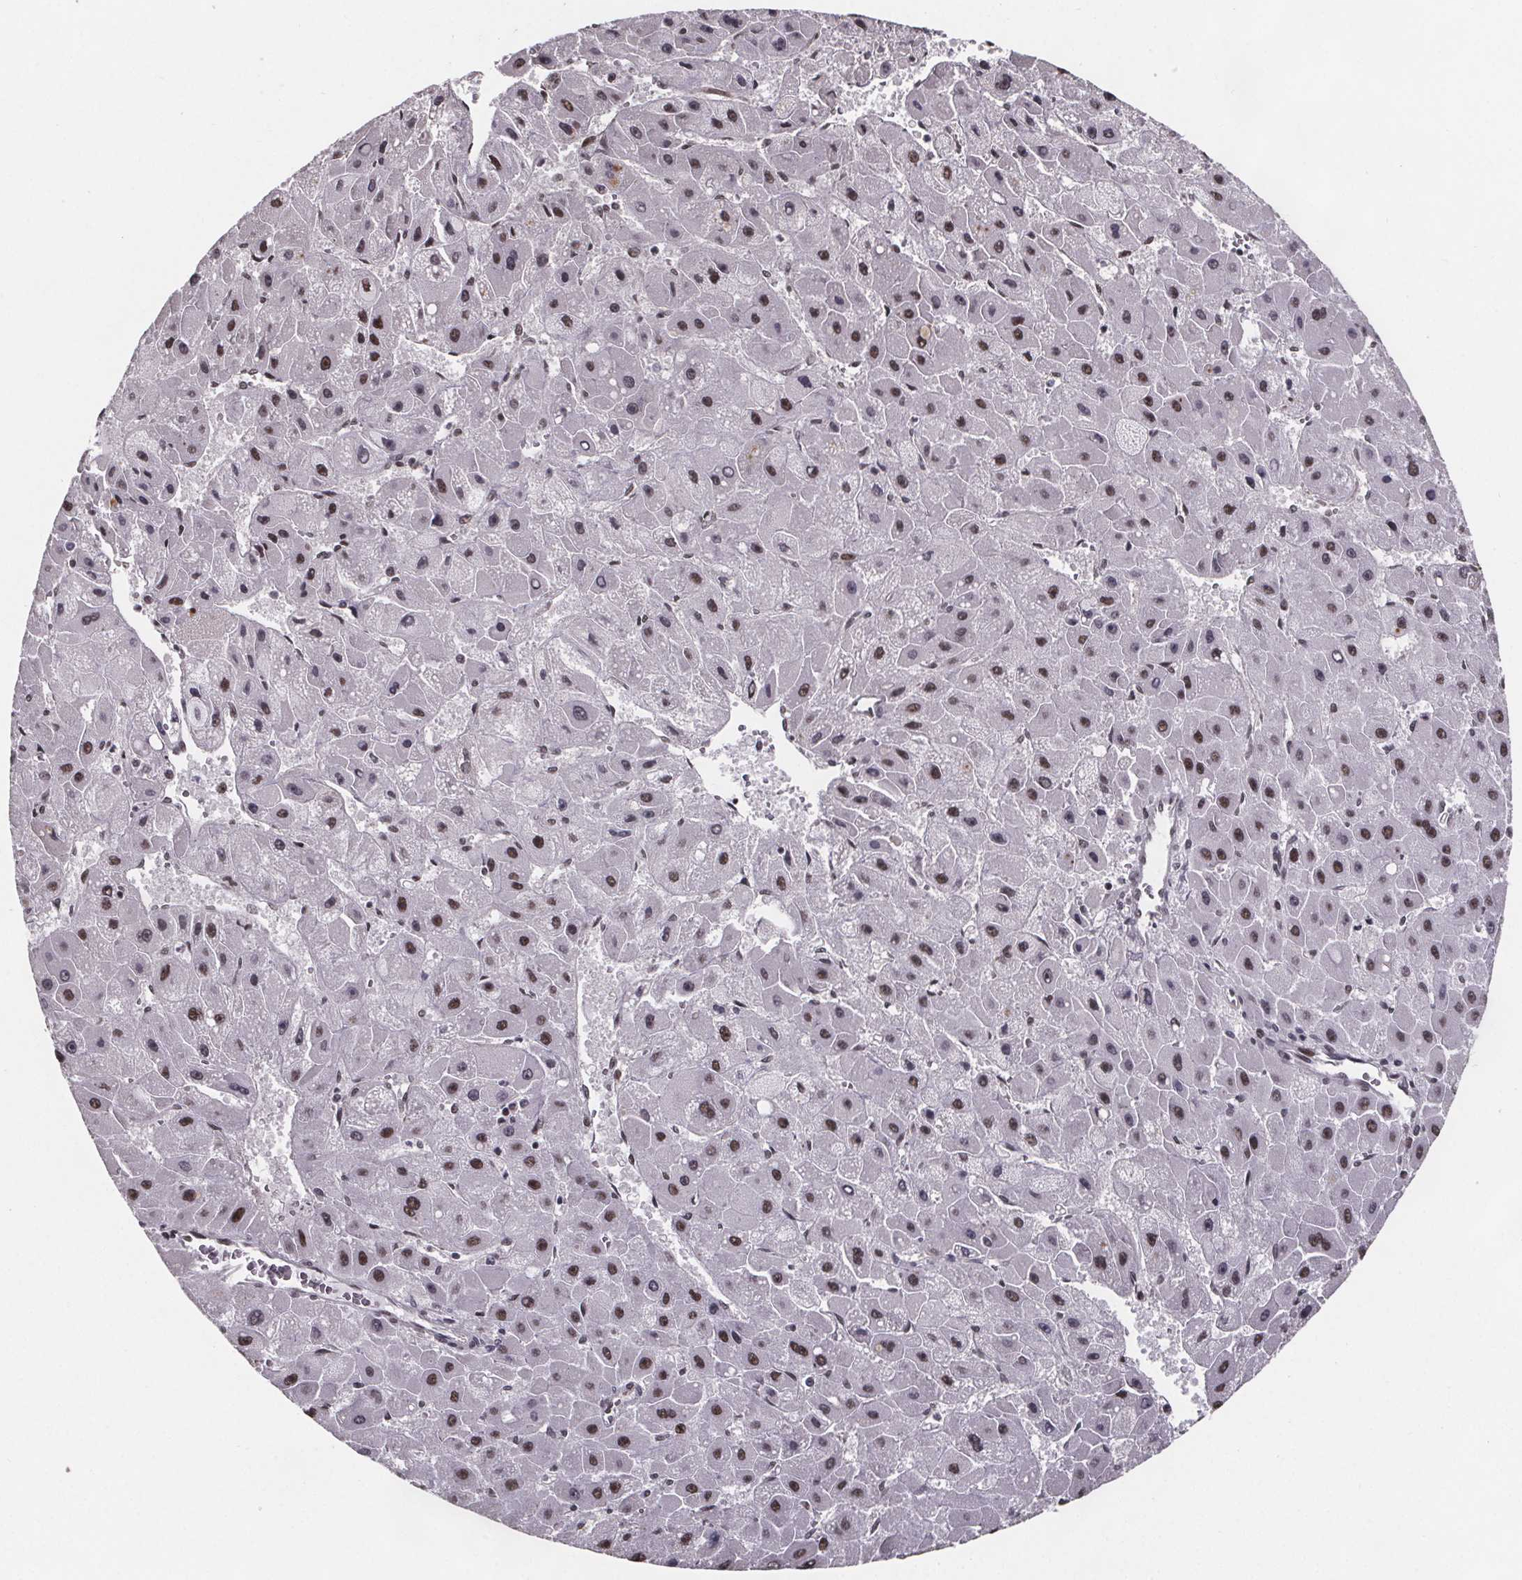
{"staining": {"intensity": "moderate", "quantity": ">75%", "location": "nuclear"}, "tissue": "liver cancer", "cell_type": "Tumor cells", "image_type": "cancer", "snomed": [{"axis": "morphology", "description": "Carcinoma, Hepatocellular, NOS"}, {"axis": "topography", "description": "Liver"}], "caption": "This photomicrograph displays immunohistochemistry (IHC) staining of liver cancer (hepatocellular carcinoma), with medium moderate nuclear expression in about >75% of tumor cells.", "gene": "U2SURP", "patient": {"sex": "female", "age": 25}}